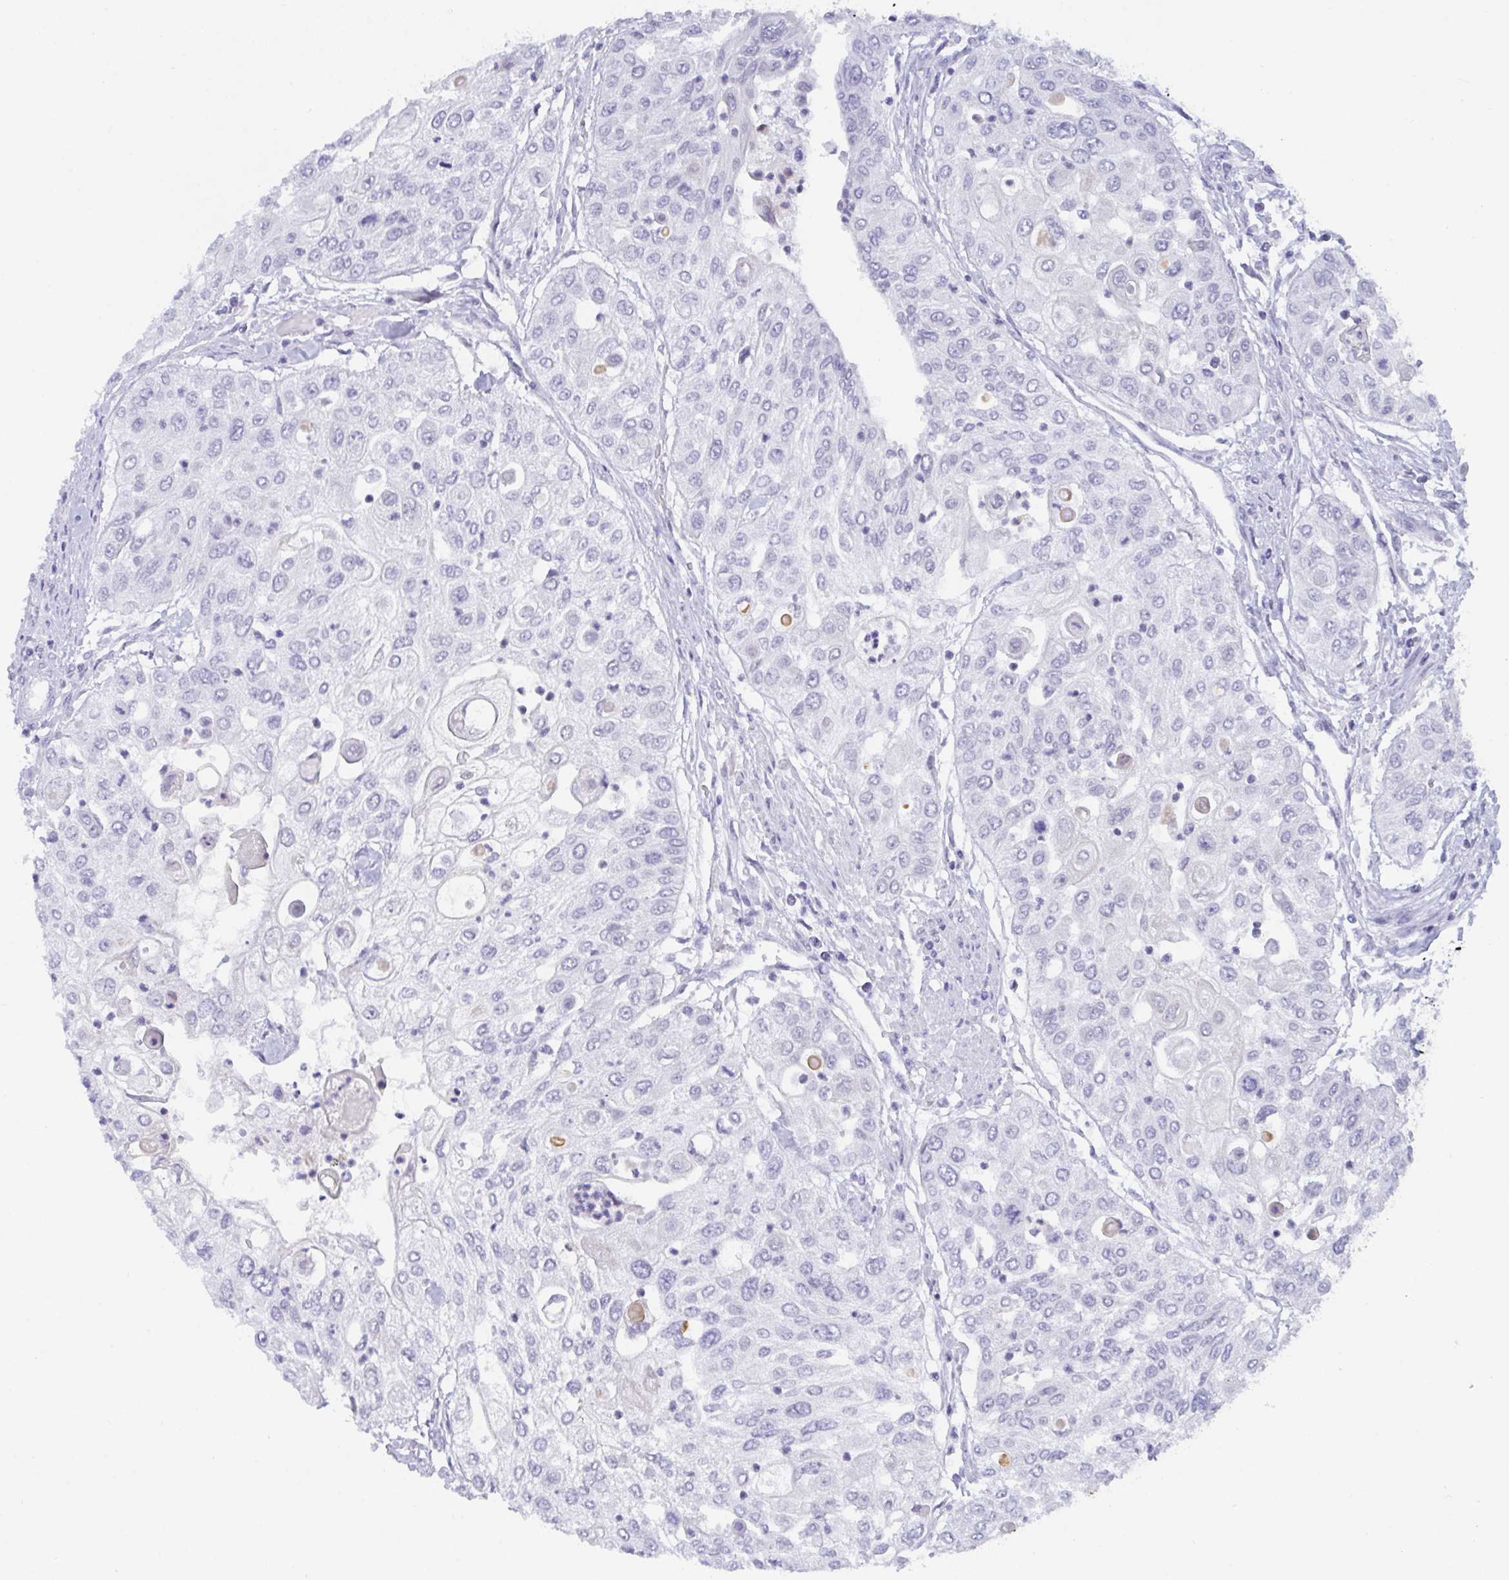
{"staining": {"intensity": "negative", "quantity": "none", "location": "none"}, "tissue": "urothelial cancer", "cell_type": "Tumor cells", "image_type": "cancer", "snomed": [{"axis": "morphology", "description": "Urothelial carcinoma, High grade"}, {"axis": "topography", "description": "Urinary bladder"}], "caption": "Immunohistochemistry micrograph of human urothelial carcinoma (high-grade) stained for a protein (brown), which demonstrates no staining in tumor cells.", "gene": "CDX4", "patient": {"sex": "female", "age": 79}}